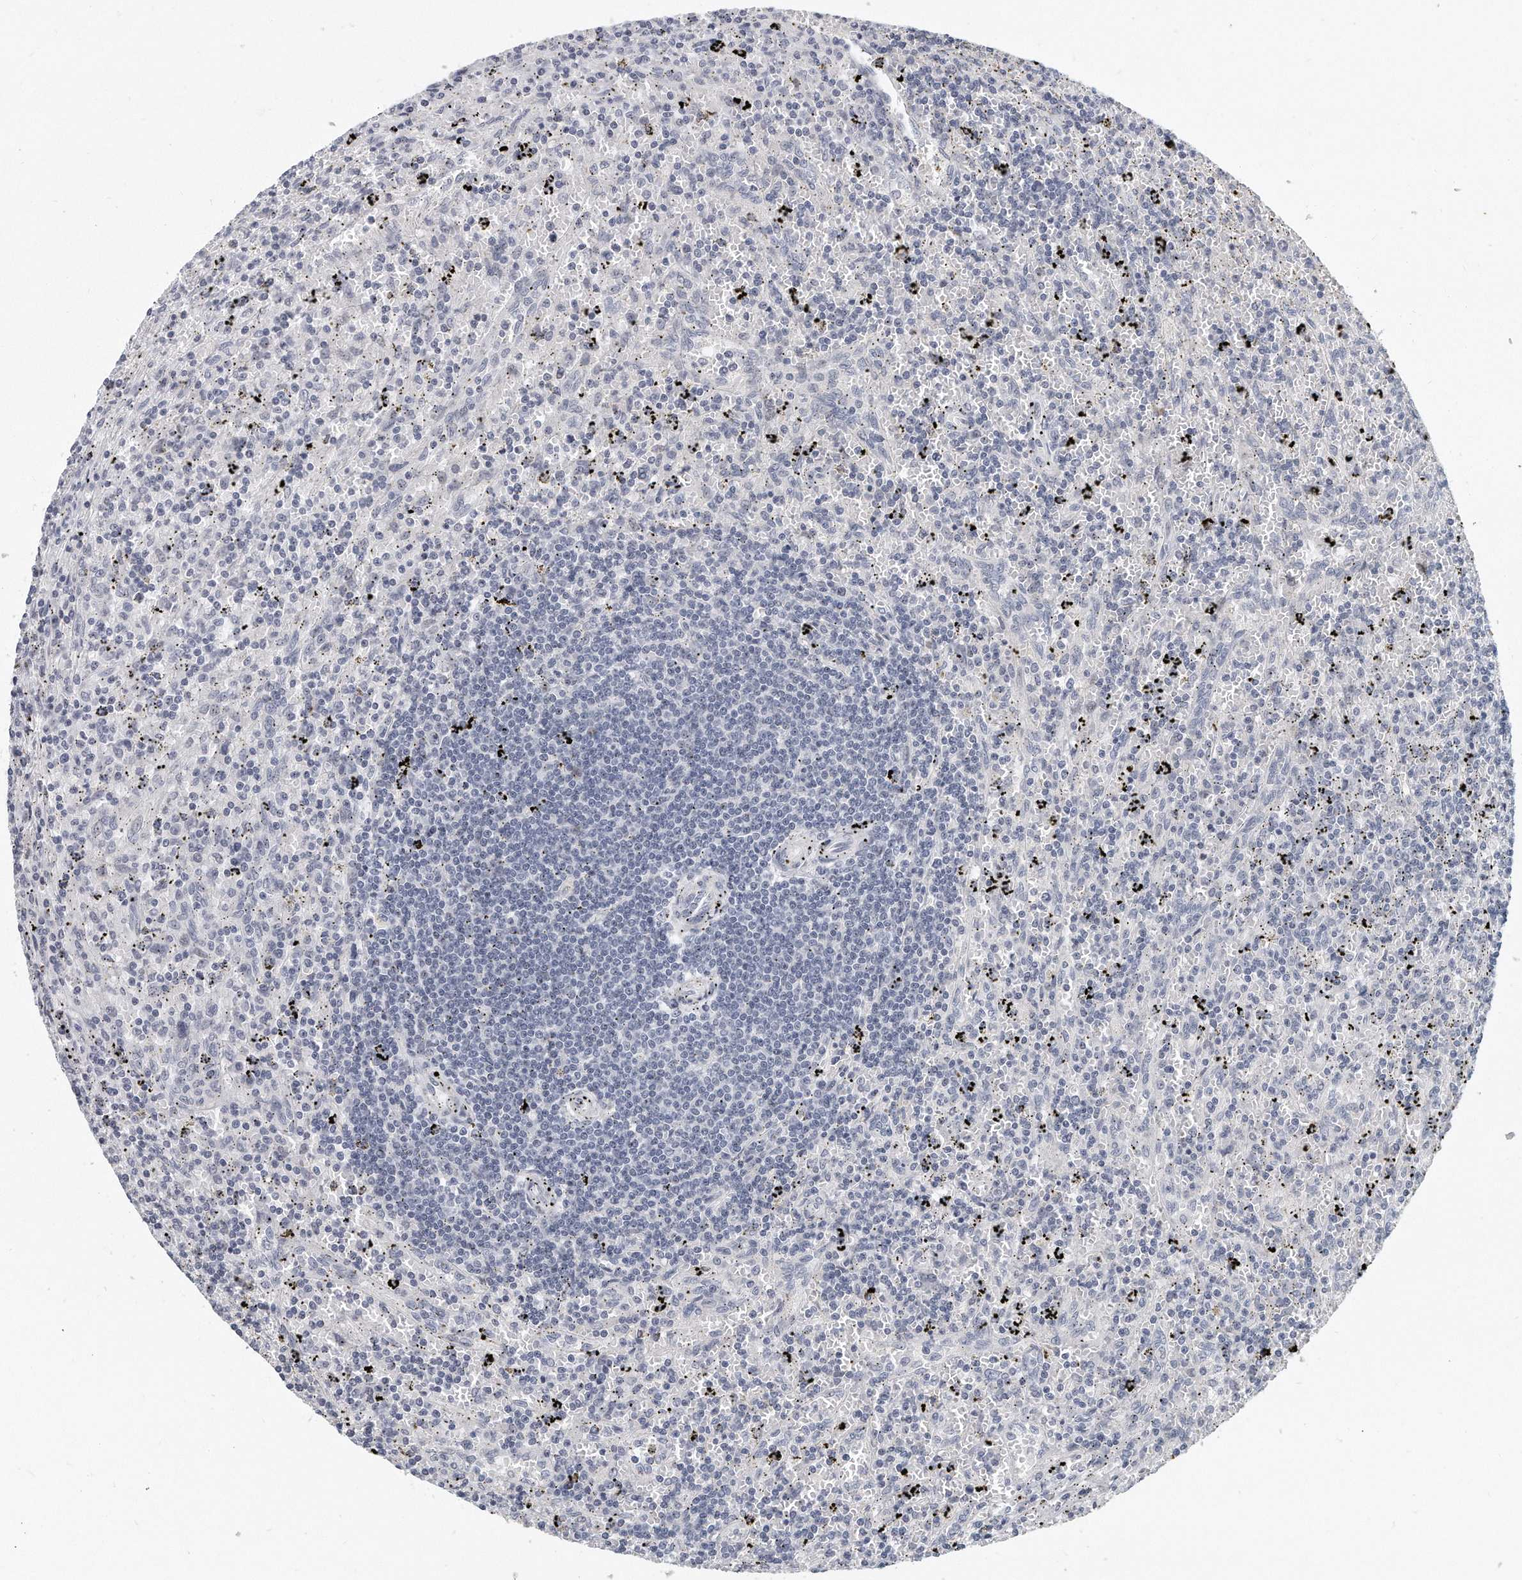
{"staining": {"intensity": "negative", "quantity": "none", "location": "none"}, "tissue": "lymphoma", "cell_type": "Tumor cells", "image_type": "cancer", "snomed": [{"axis": "morphology", "description": "Malignant lymphoma, non-Hodgkin's type, Low grade"}, {"axis": "topography", "description": "Spleen"}], "caption": "Tumor cells are negative for protein expression in human malignant lymphoma, non-Hodgkin's type (low-grade).", "gene": "TFCP2L1", "patient": {"sex": "male", "age": 76}}